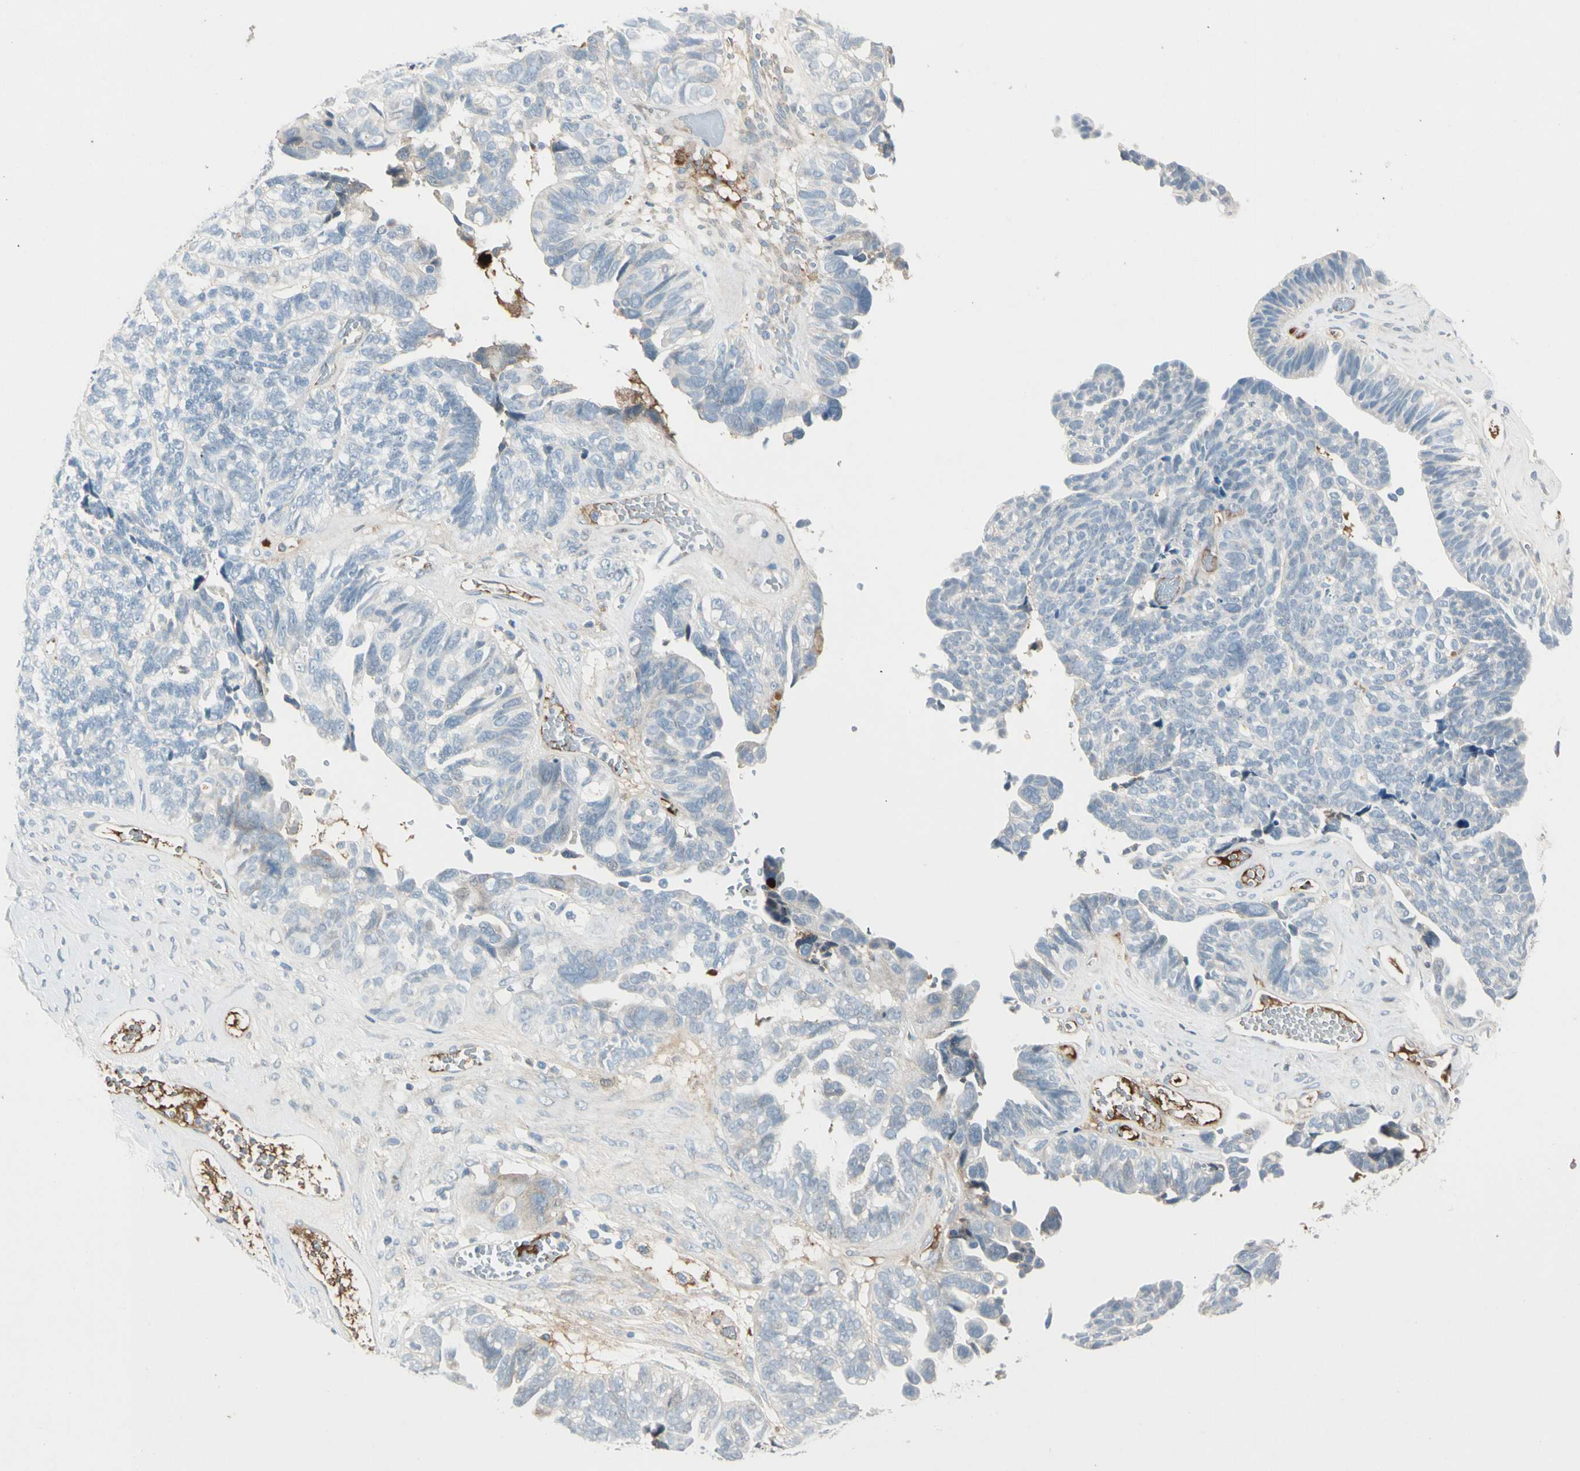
{"staining": {"intensity": "negative", "quantity": "none", "location": "none"}, "tissue": "ovarian cancer", "cell_type": "Tumor cells", "image_type": "cancer", "snomed": [{"axis": "morphology", "description": "Cystadenocarcinoma, serous, NOS"}, {"axis": "topography", "description": "Ovary"}], "caption": "This is a micrograph of immunohistochemistry staining of ovarian cancer, which shows no staining in tumor cells.", "gene": "SERPIND1", "patient": {"sex": "female", "age": 79}}